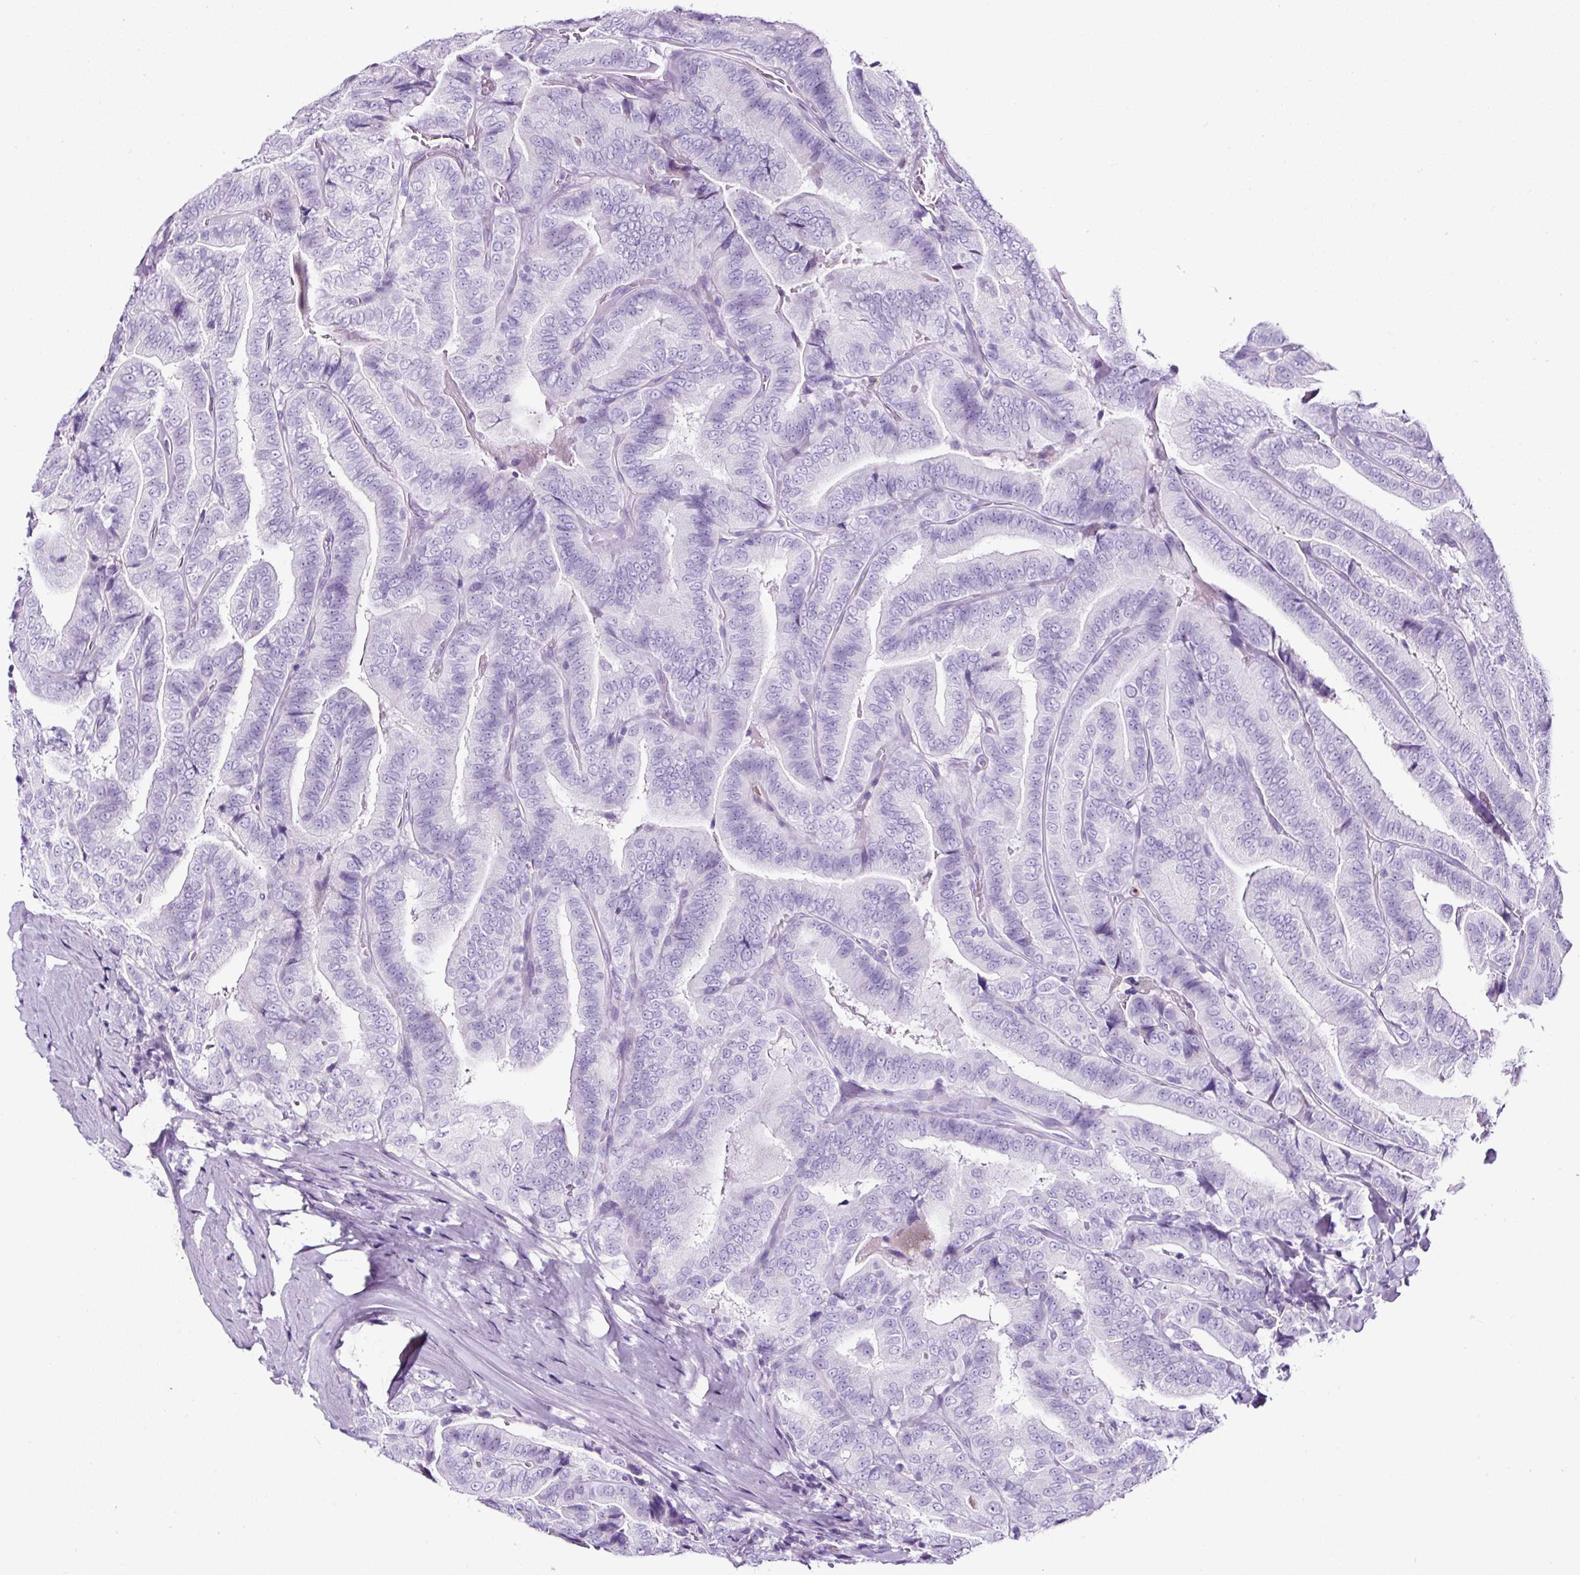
{"staining": {"intensity": "negative", "quantity": "none", "location": "none"}, "tissue": "thyroid cancer", "cell_type": "Tumor cells", "image_type": "cancer", "snomed": [{"axis": "morphology", "description": "Papillary adenocarcinoma, NOS"}, {"axis": "topography", "description": "Thyroid gland"}], "caption": "Tumor cells are negative for protein expression in human thyroid papillary adenocarcinoma.", "gene": "TMEM200B", "patient": {"sex": "male", "age": 61}}